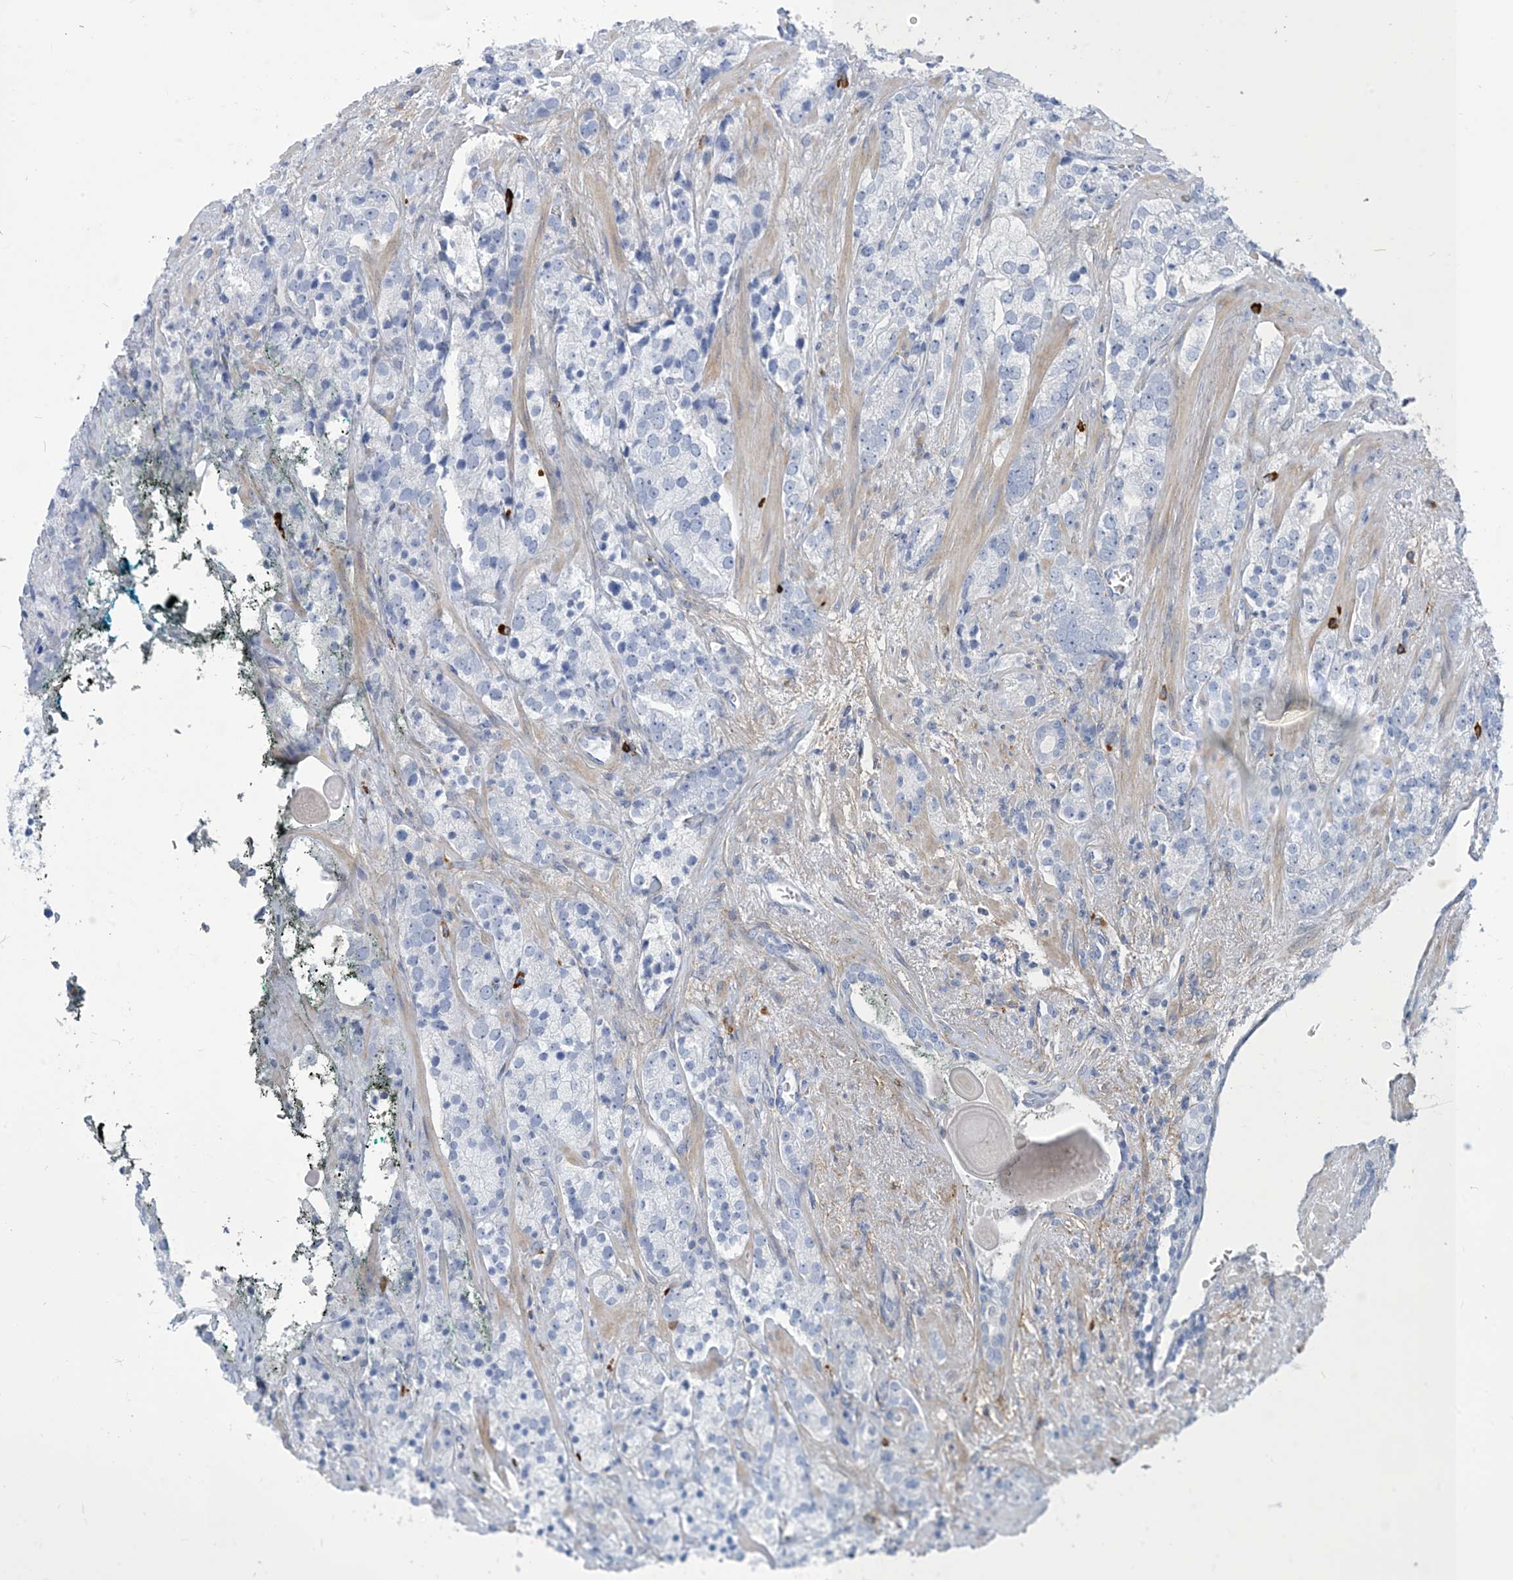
{"staining": {"intensity": "negative", "quantity": "none", "location": "none"}, "tissue": "prostate cancer", "cell_type": "Tumor cells", "image_type": "cancer", "snomed": [{"axis": "morphology", "description": "Adenocarcinoma, High grade"}, {"axis": "topography", "description": "Prostate"}], "caption": "Prostate high-grade adenocarcinoma was stained to show a protein in brown. There is no significant staining in tumor cells.", "gene": "MOXD1", "patient": {"sex": "male", "age": 71}}